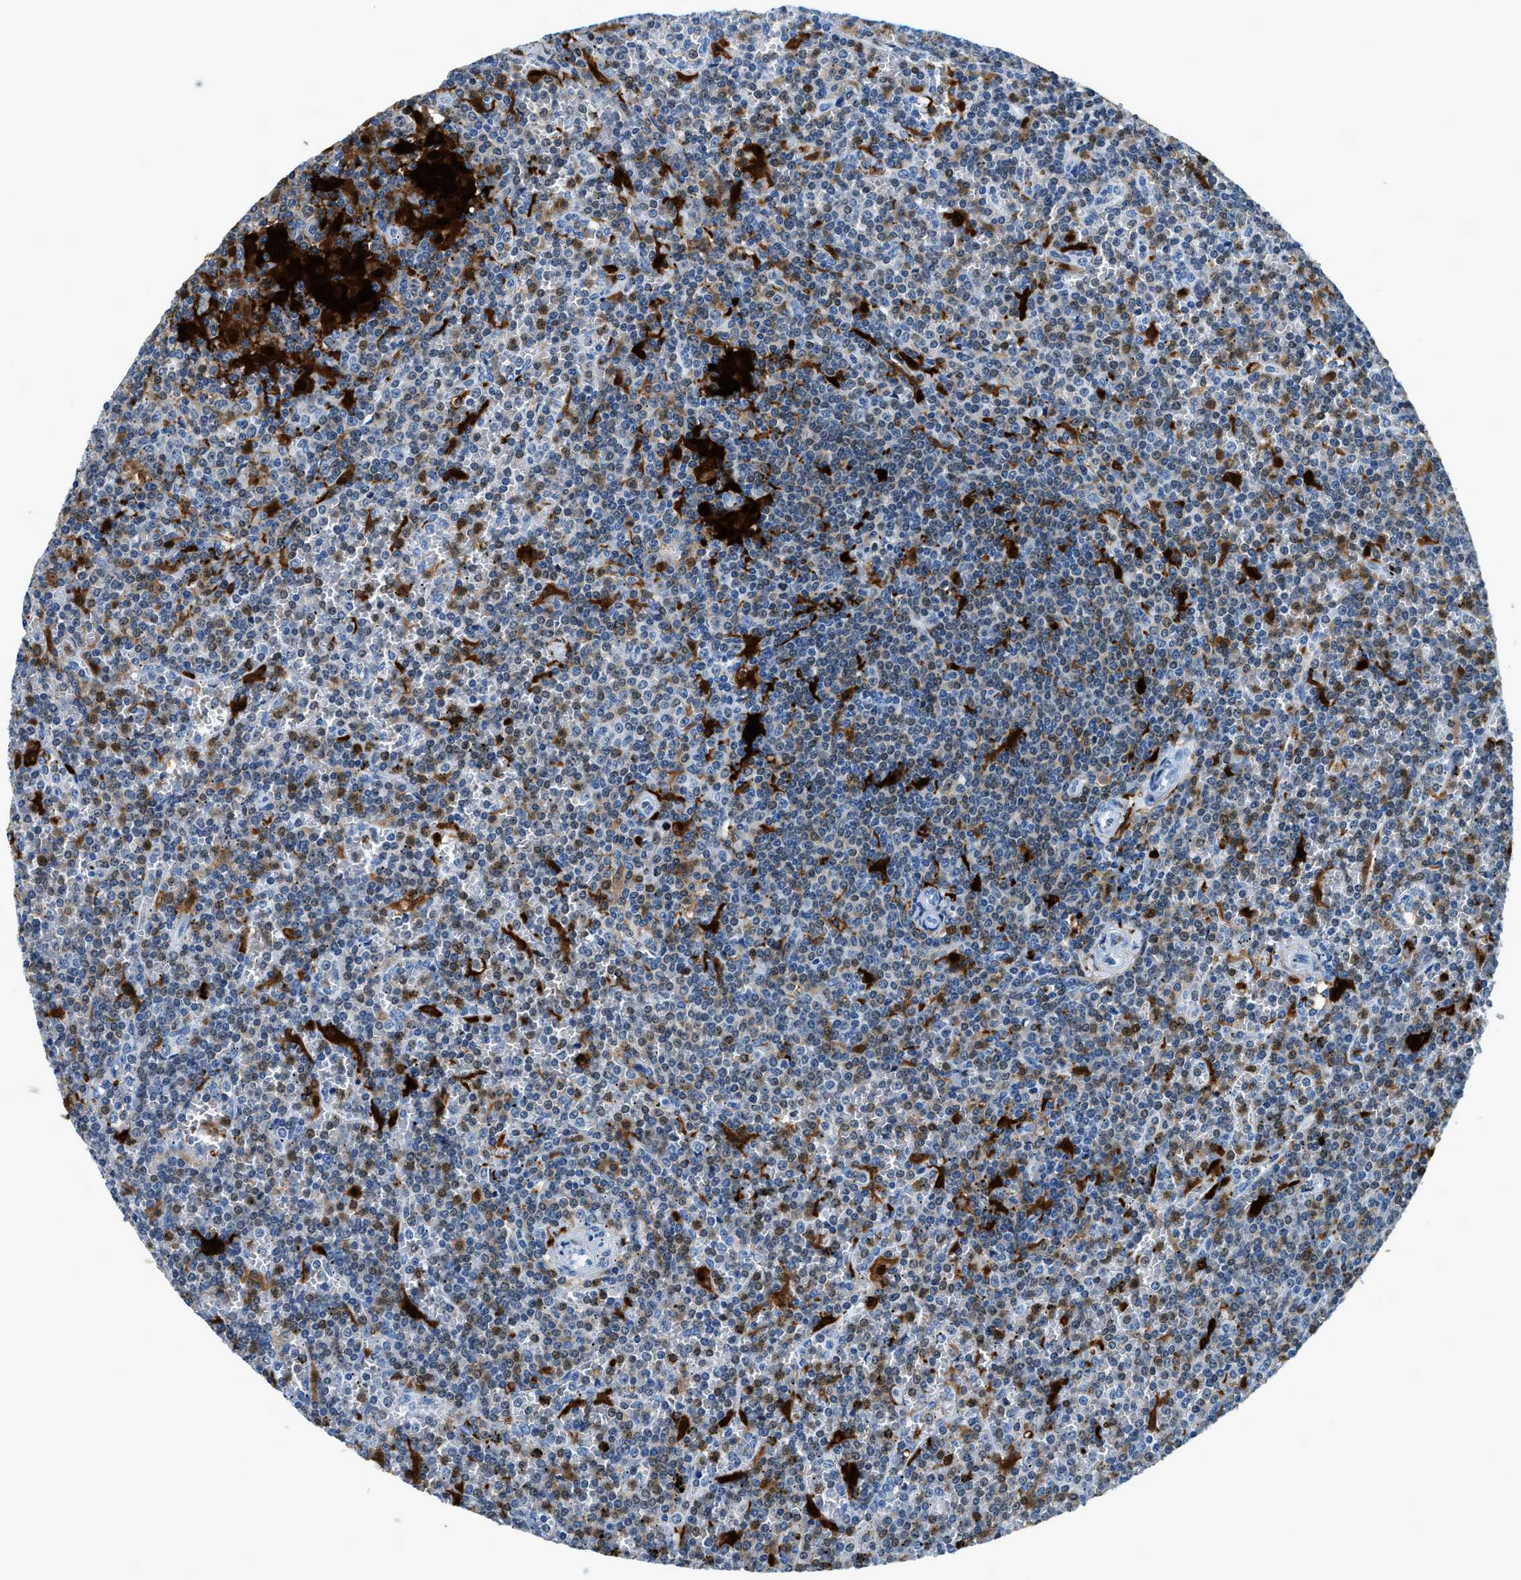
{"staining": {"intensity": "weak", "quantity": "25%-75%", "location": "cytoplasmic/membranous,nuclear"}, "tissue": "lymphoma", "cell_type": "Tumor cells", "image_type": "cancer", "snomed": [{"axis": "morphology", "description": "Malignant lymphoma, non-Hodgkin's type, Low grade"}, {"axis": "topography", "description": "Spleen"}], "caption": "Immunohistochemical staining of lymphoma shows weak cytoplasmic/membranous and nuclear protein staining in about 25%-75% of tumor cells. (DAB IHC, brown staining for protein, blue staining for nuclei).", "gene": "CAPG", "patient": {"sex": "female", "age": 19}}